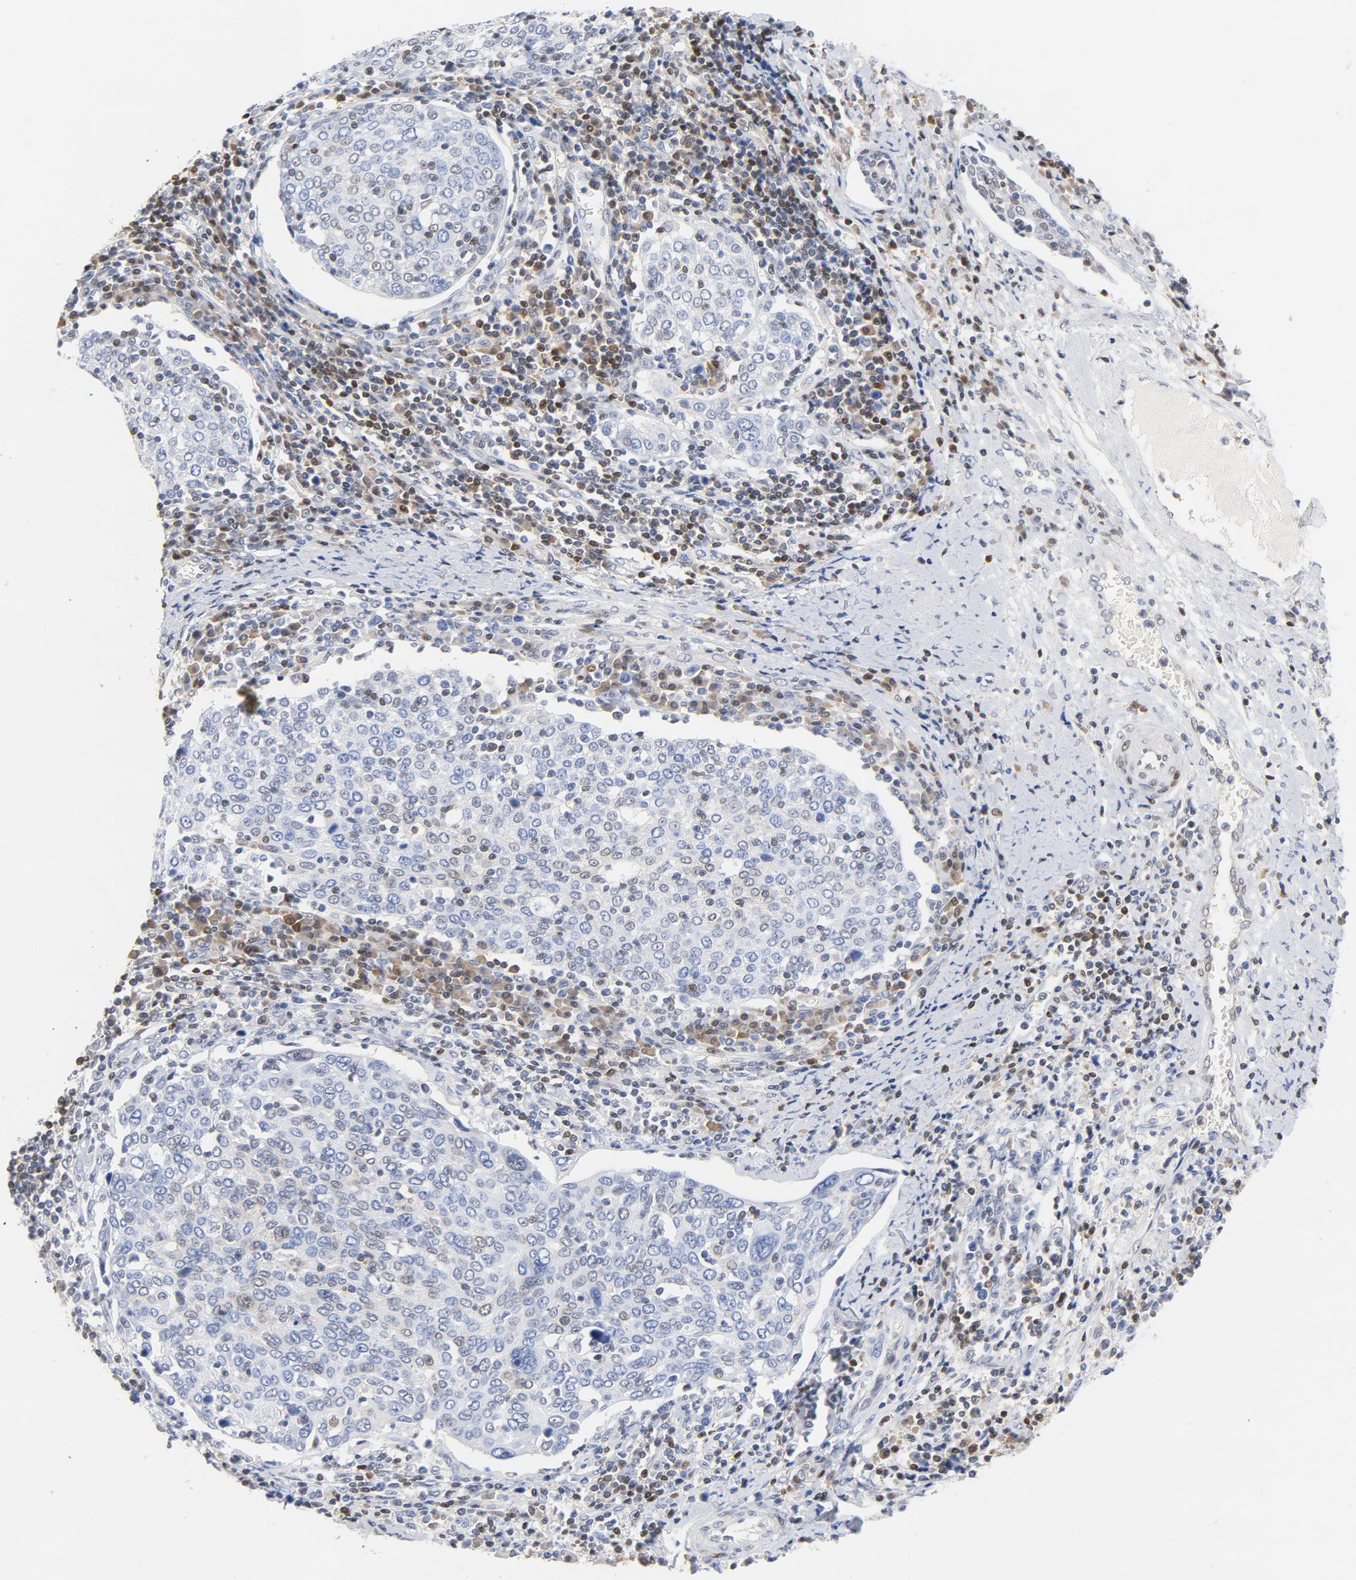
{"staining": {"intensity": "weak", "quantity": "<25%", "location": "nuclear"}, "tissue": "cervical cancer", "cell_type": "Tumor cells", "image_type": "cancer", "snomed": [{"axis": "morphology", "description": "Squamous cell carcinoma, NOS"}, {"axis": "topography", "description": "Cervix"}], "caption": "Cervical cancer was stained to show a protein in brown. There is no significant positivity in tumor cells. The staining is performed using DAB brown chromogen with nuclei counter-stained in using hematoxylin.", "gene": "CDKN1B", "patient": {"sex": "female", "age": 40}}